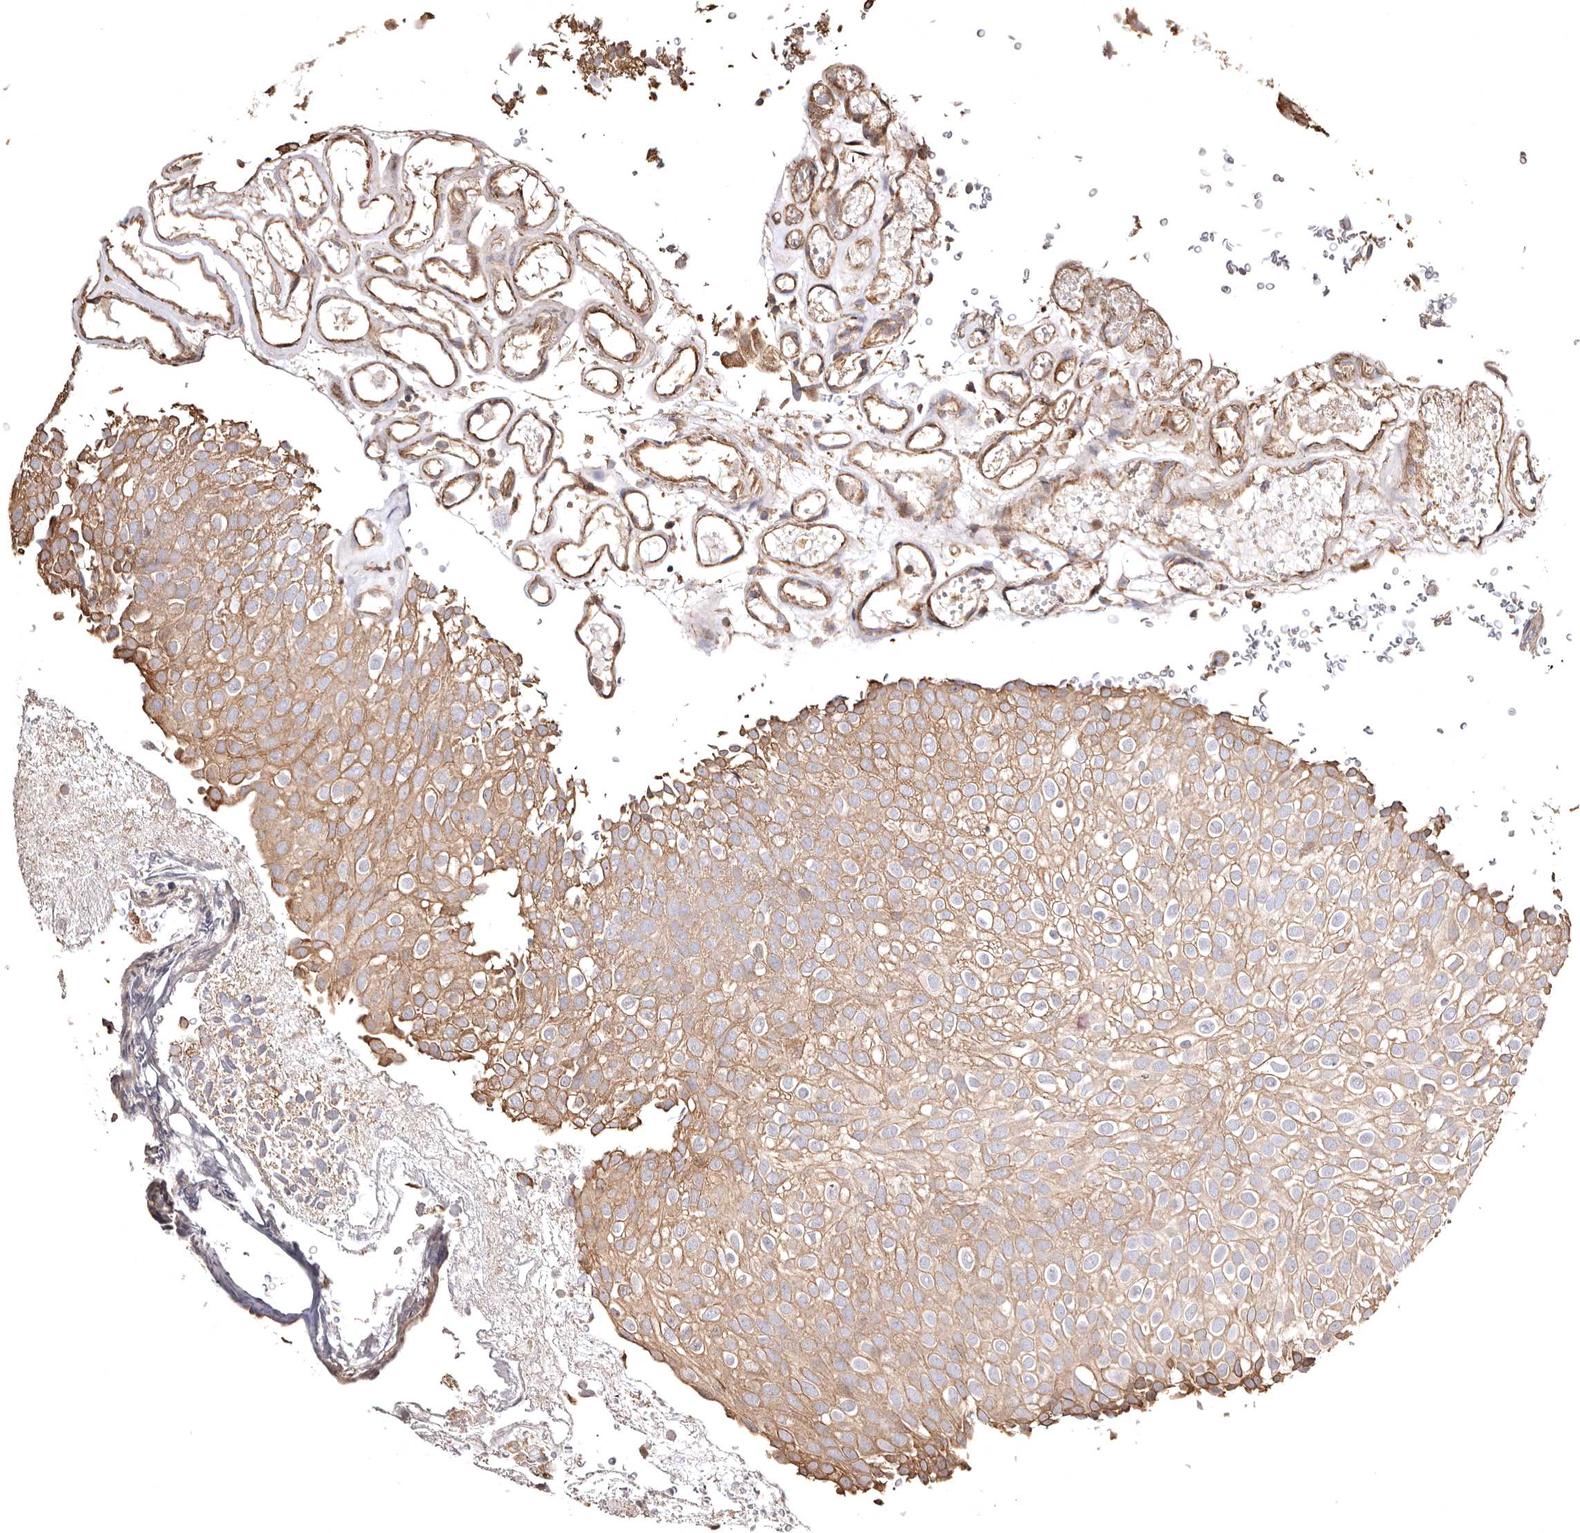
{"staining": {"intensity": "moderate", "quantity": ">75%", "location": "cytoplasmic/membranous"}, "tissue": "urothelial cancer", "cell_type": "Tumor cells", "image_type": "cancer", "snomed": [{"axis": "morphology", "description": "Urothelial carcinoma, Low grade"}, {"axis": "topography", "description": "Urinary bladder"}], "caption": "A high-resolution image shows immunohistochemistry staining of urothelial cancer, which shows moderate cytoplasmic/membranous positivity in approximately >75% of tumor cells.", "gene": "MACC1", "patient": {"sex": "male", "age": 78}}